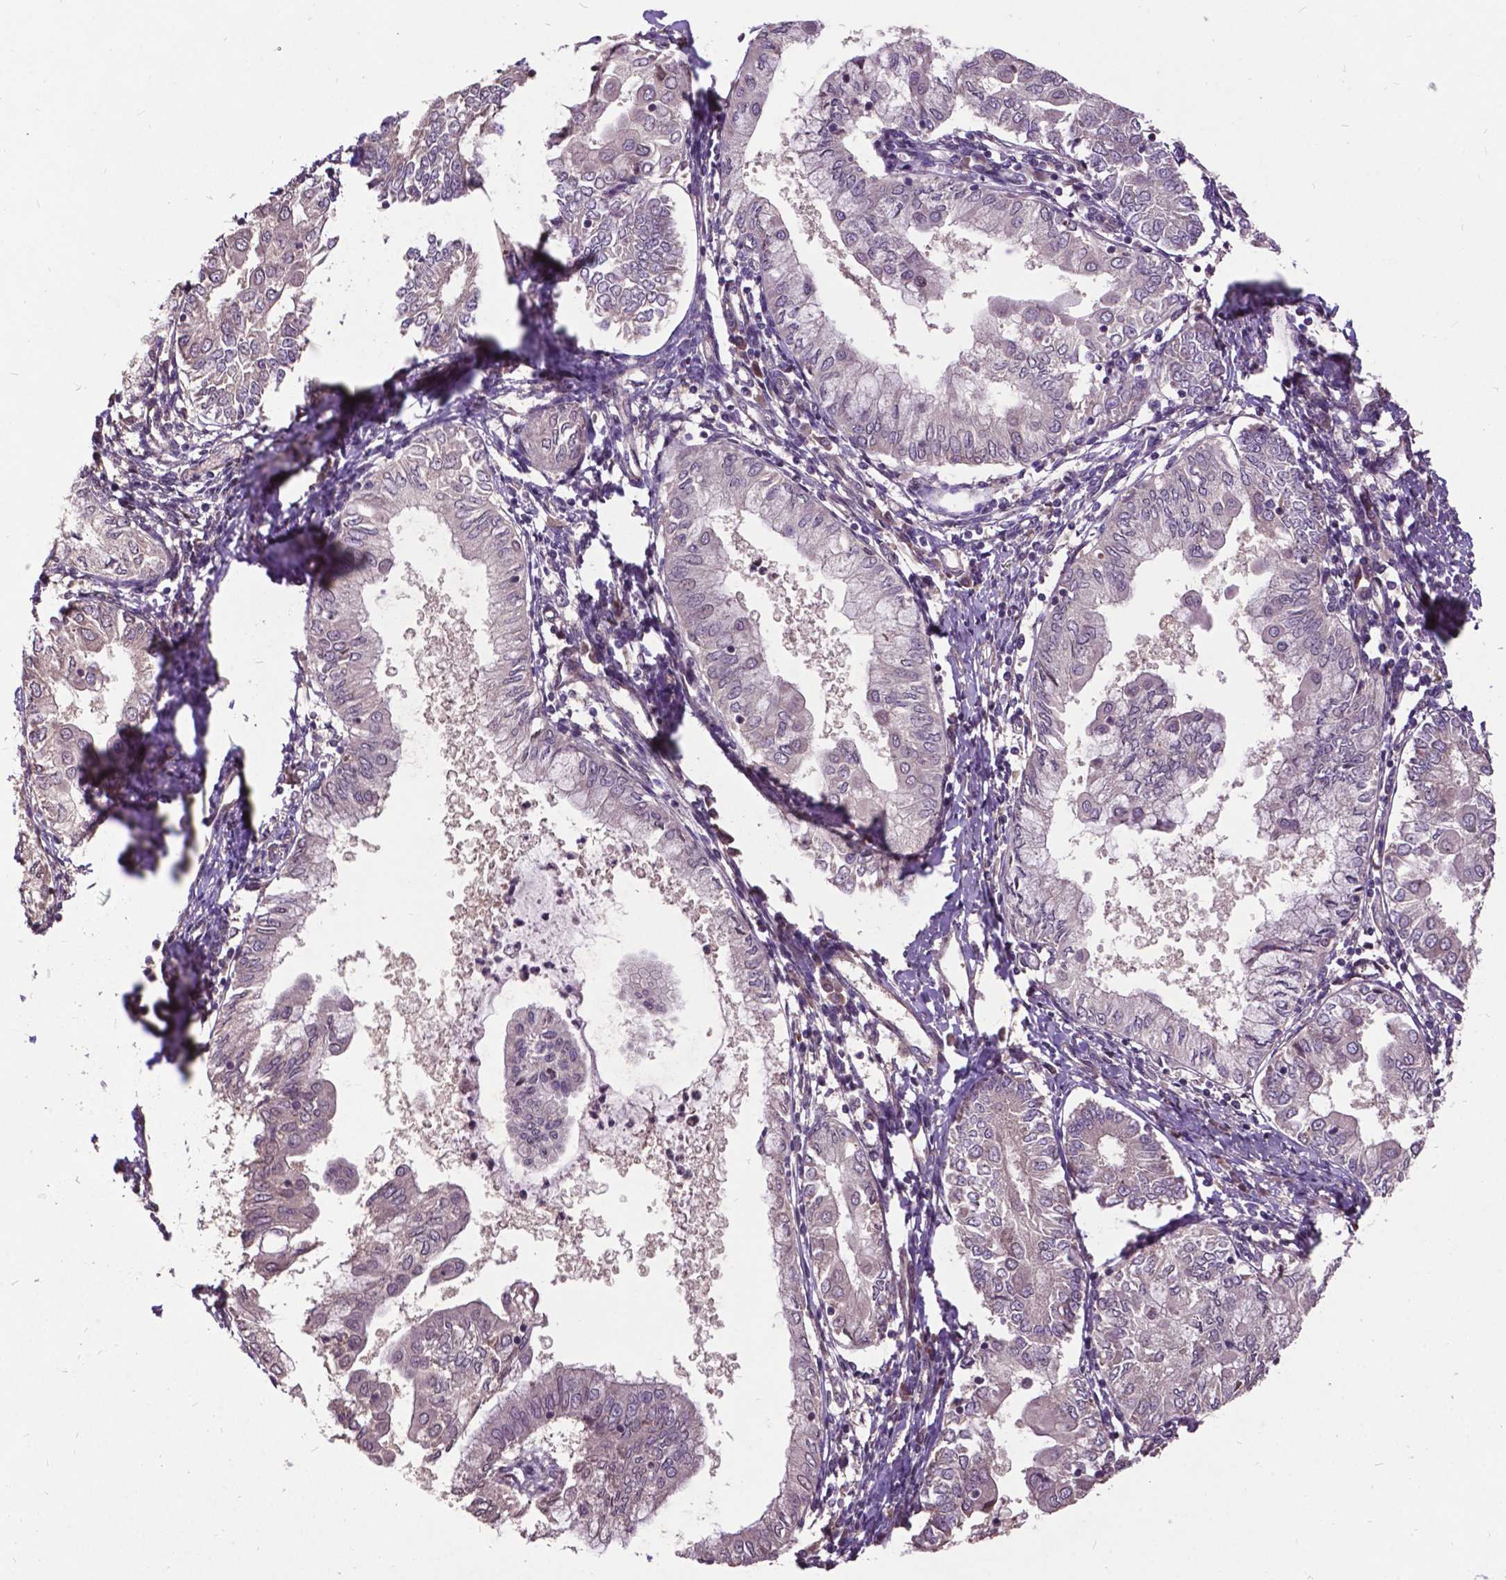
{"staining": {"intensity": "negative", "quantity": "none", "location": "none"}, "tissue": "endometrial cancer", "cell_type": "Tumor cells", "image_type": "cancer", "snomed": [{"axis": "morphology", "description": "Adenocarcinoma, NOS"}, {"axis": "topography", "description": "Endometrium"}], "caption": "Immunohistochemical staining of endometrial adenocarcinoma demonstrates no significant staining in tumor cells.", "gene": "AP1S3", "patient": {"sex": "female", "age": 68}}